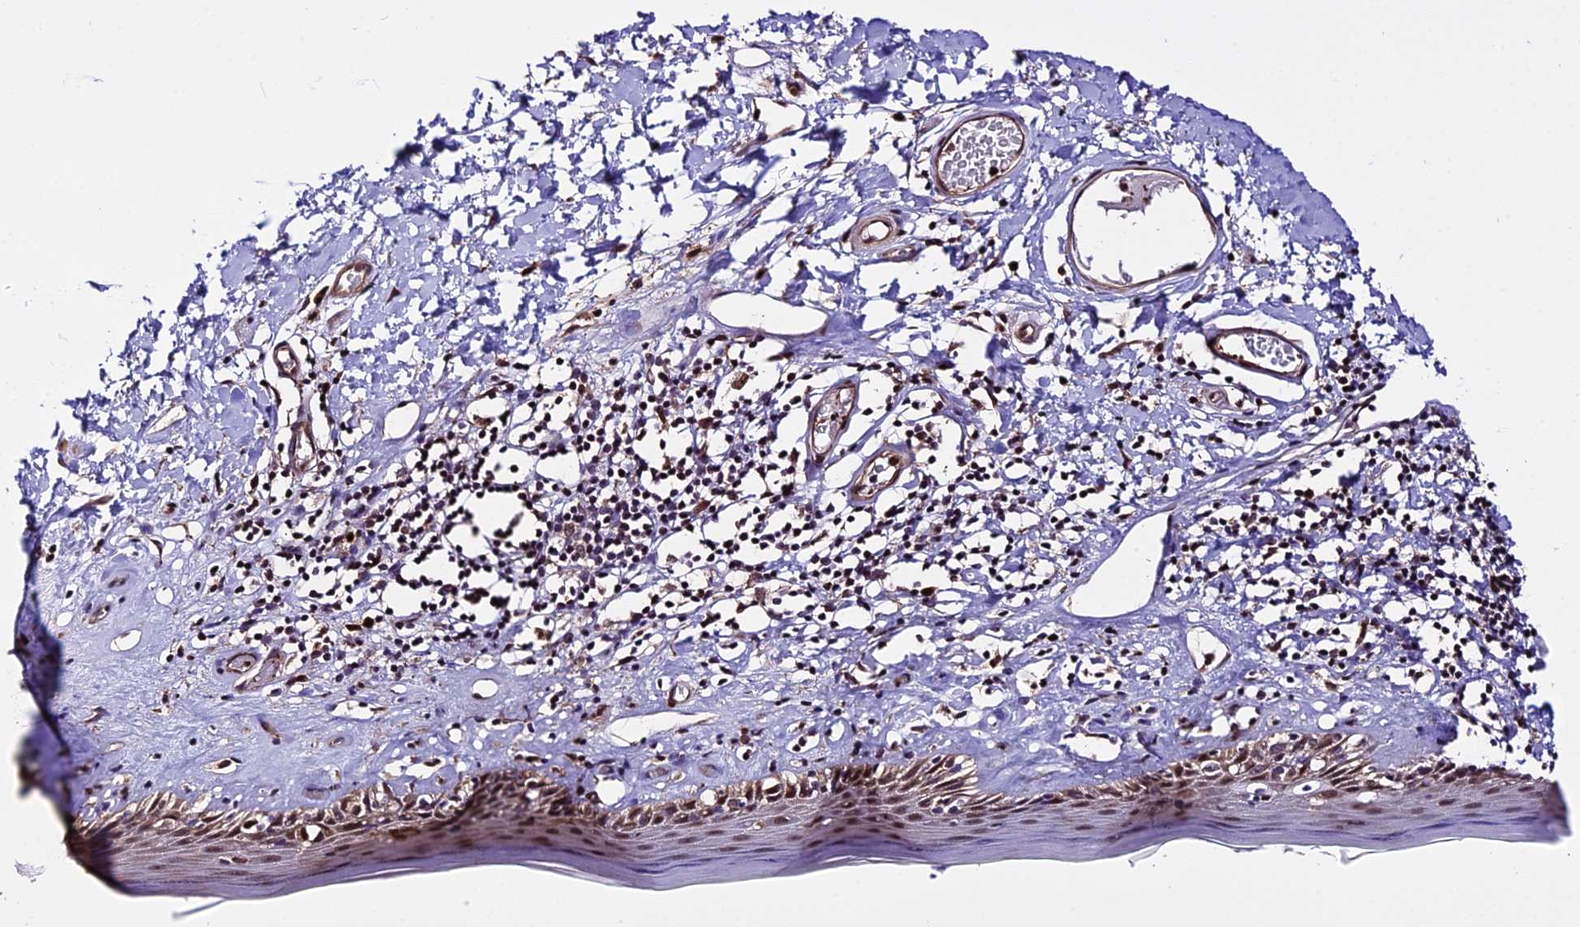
{"staining": {"intensity": "moderate", "quantity": ">75%", "location": "nuclear"}, "tissue": "skin", "cell_type": "Epidermal cells", "image_type": "normal", "snomed": [{"axis": "morphology", "description": "Normal tissue, NOS"}, {"axis": "topography", "description": "Adipose tissue"}, {"axis": "topography", "description": "Vascular tissue"}, {"axis": "topography", "description": "Vulva"}, {"axis": "topography", "description": "Peripheral nerve tissue"}], "caption": "Unremarkable skin displays moderate nuclear positivity in approximately >75% of epidermal cells, visualized by immunohistochemistry.", "gene": "HERPUD1", "patient": {"sex": "female", "age": 86}}